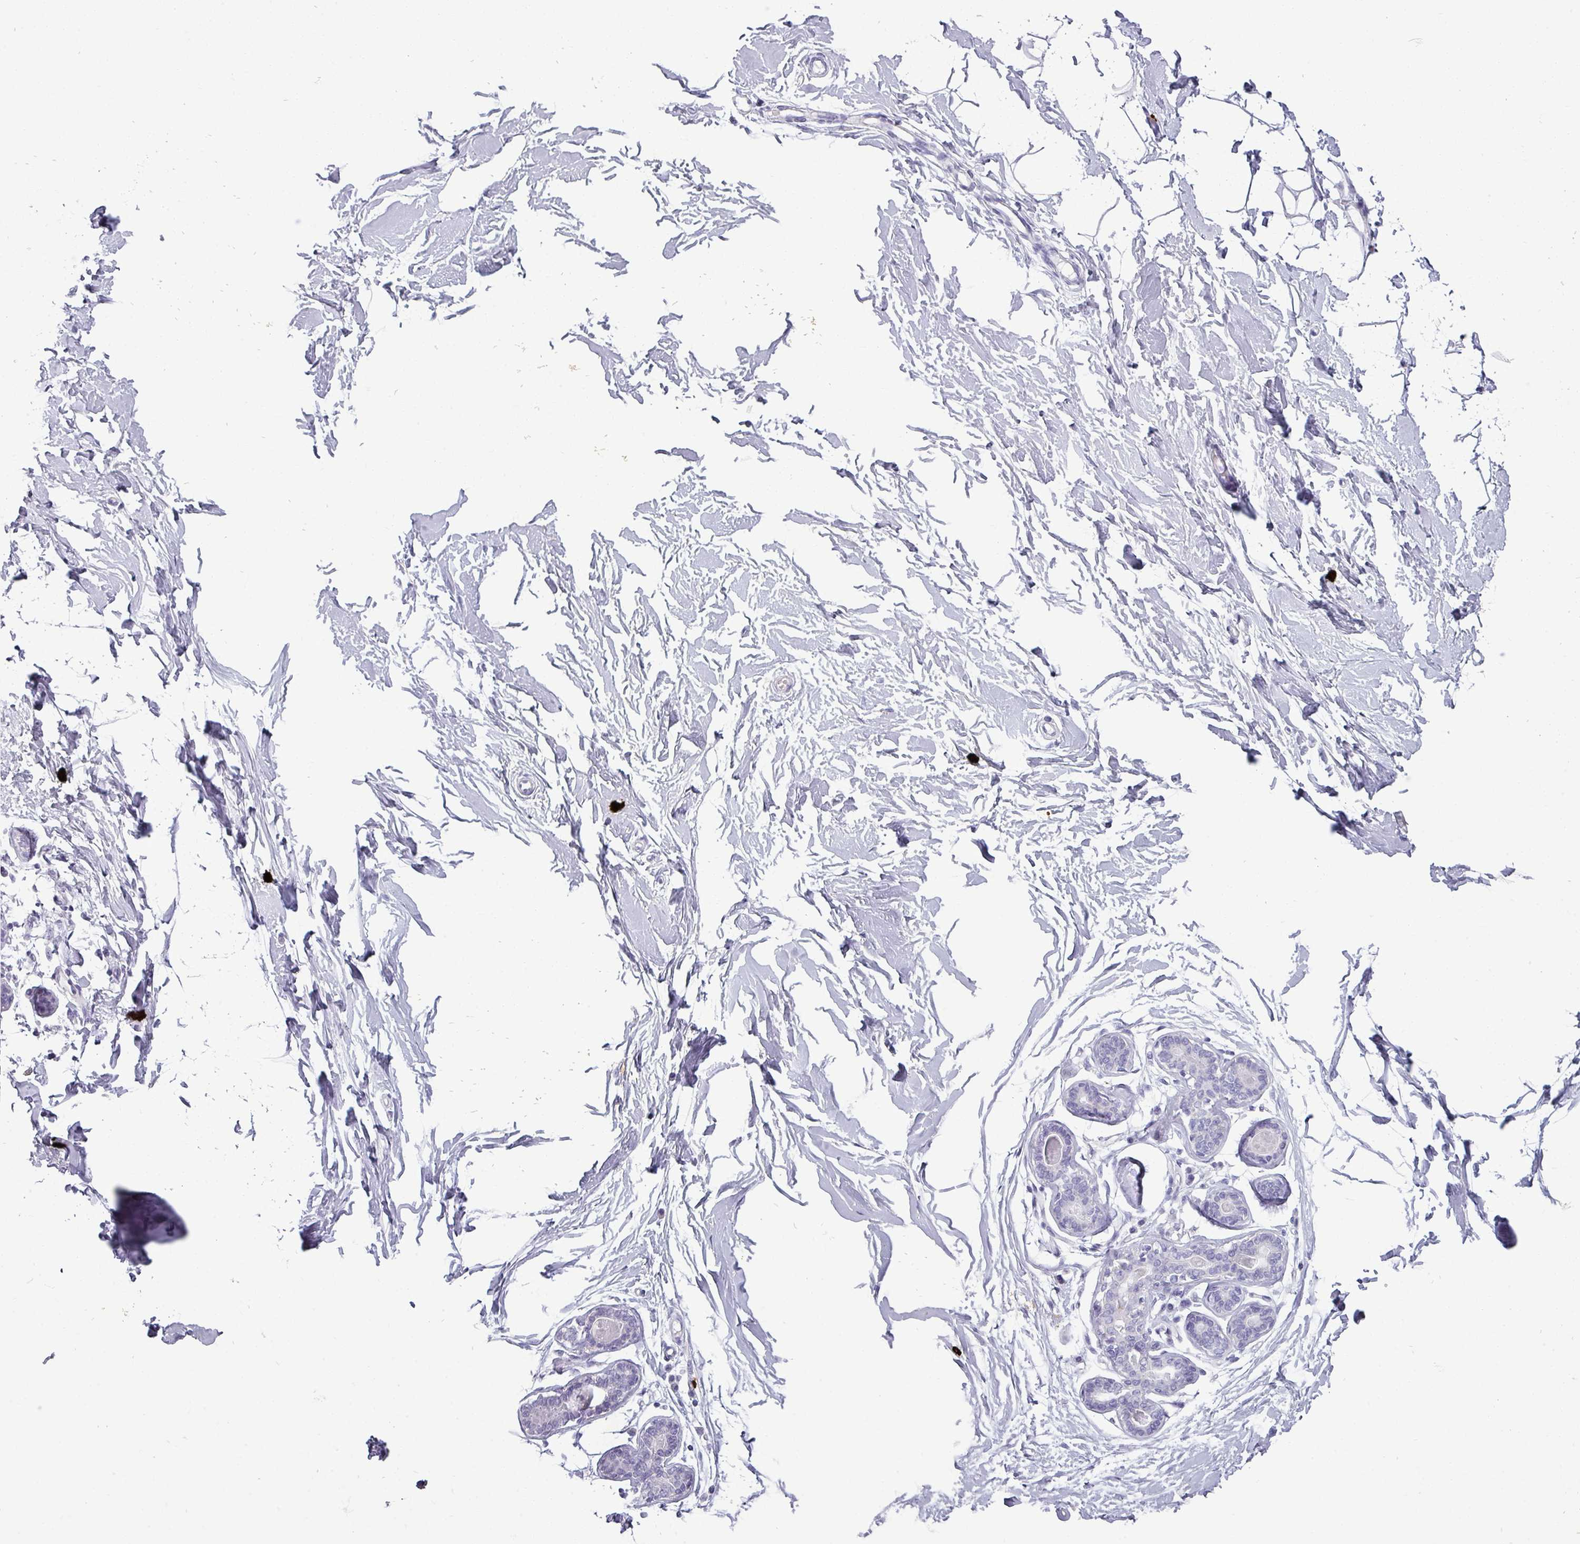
{"staining": {"intensity": "negative", "quantity": "none", "location": "none"}, "tissue": "breast", "cell_type": "Adipocytes", "image_type": "normal", "snomed": [{"axis": "morphology", "description": "Normal tissue, NOS"}, {"axis": "topography", "description": "Breast"}], "caption": "Immunohistochemistry photomicrograph of benign breast: human breast stained with DAB demonstrates no significant protein staining in adipocytes.", "gene": "TRIM39", "patient": {"sex": "female", "age": 23}}